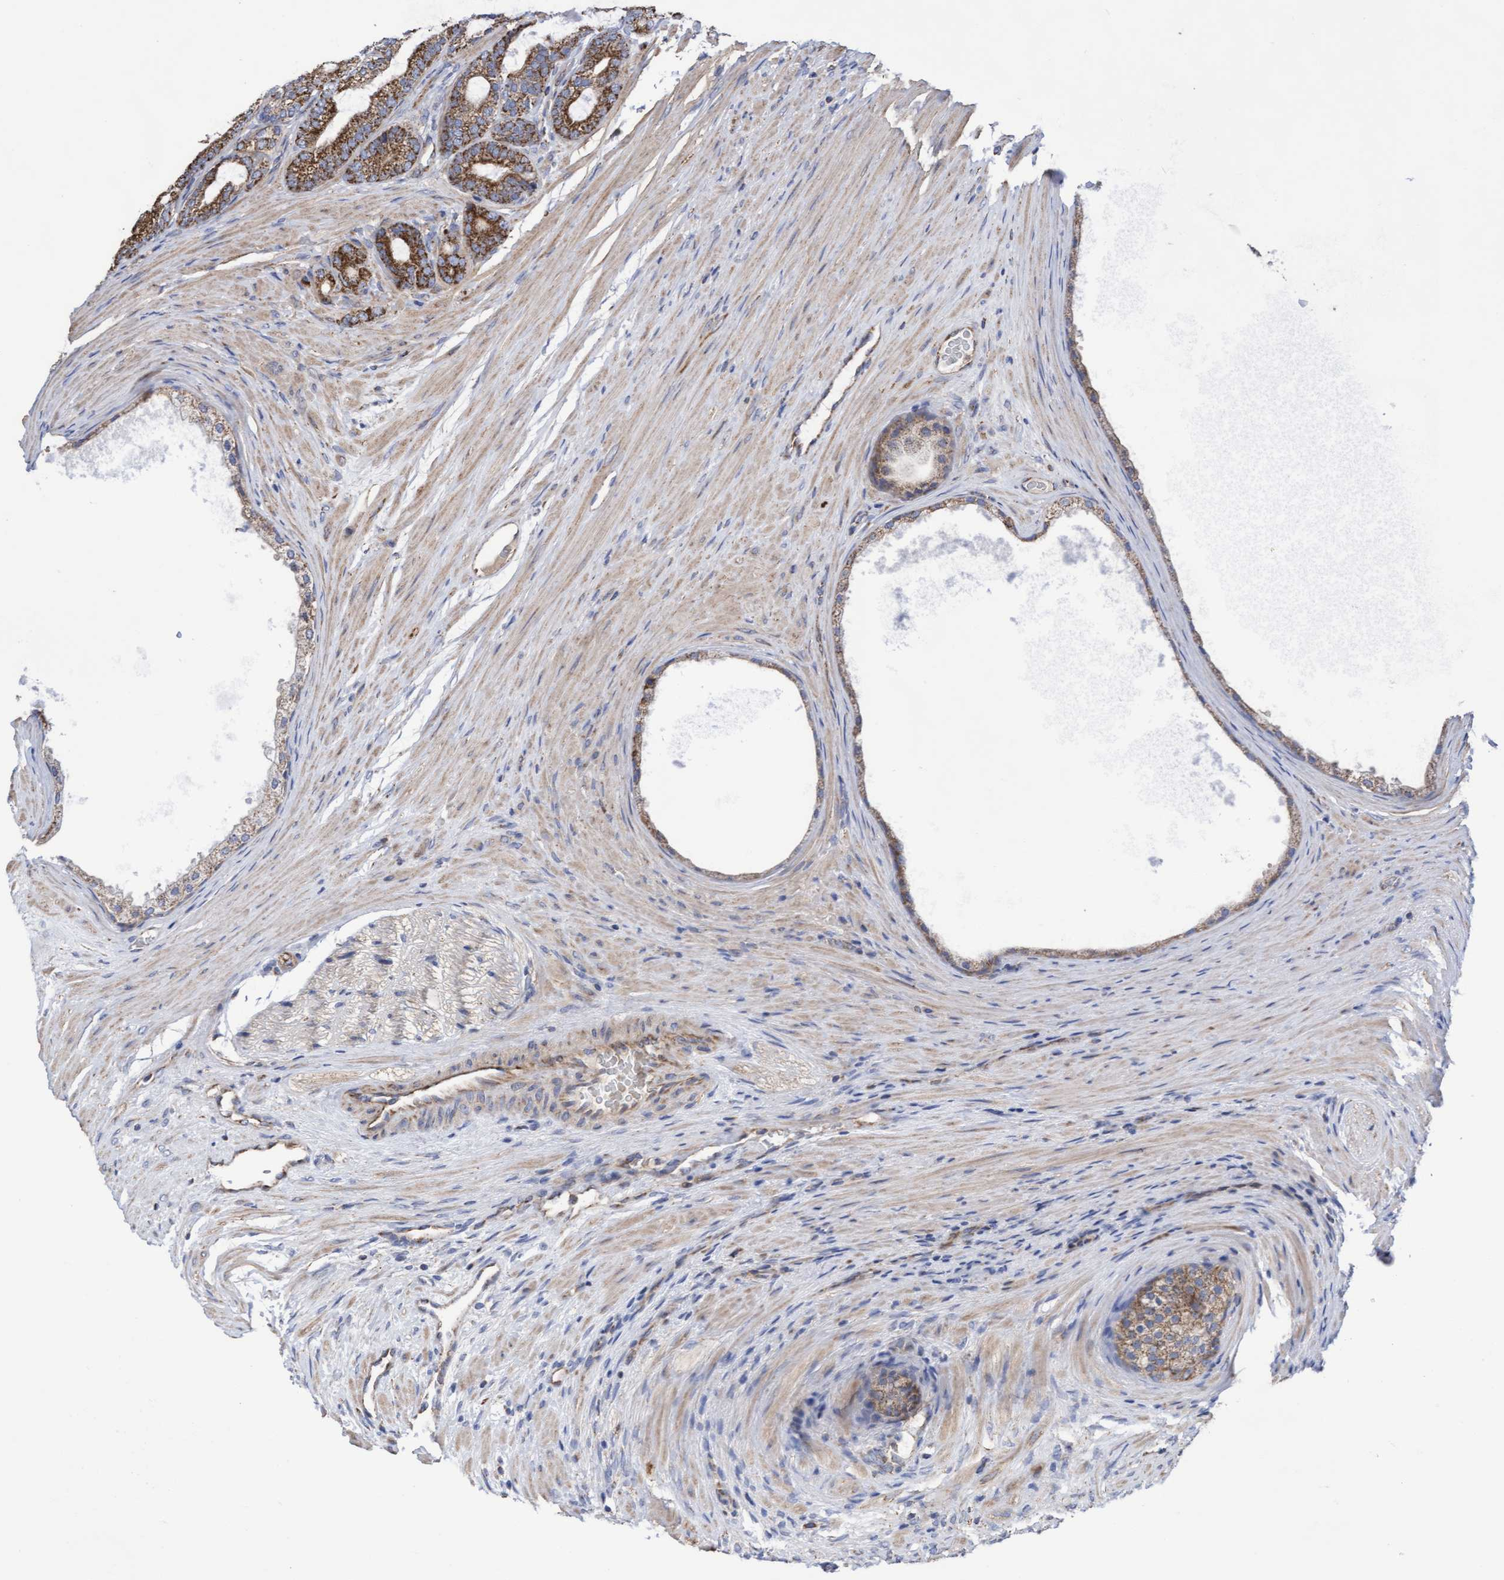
{"staining": {"intensity": "strong", "quantity": ">75%", "location": "cytoplasmic/membranous"}, "tissue": "prostate cancer", "cell_type": "Tumor cells", "image_type": "cancer", "snomed": [{"axis": "morphology", "description": "Adenocarcinoma, High grade"}, {"axis": "topography", "description": "Prostate"}], "caption": "This histopathology image reveals high-grade adenocarcinoma (prostate) stained with IHC to label a protein in brown. The cytoplasmic/membranous of tumor cells show strong positivity for the protein. Nuclei are counter-stained blue.", "gene": "COBL", "patient": {"sex": "male", "age": 60}}